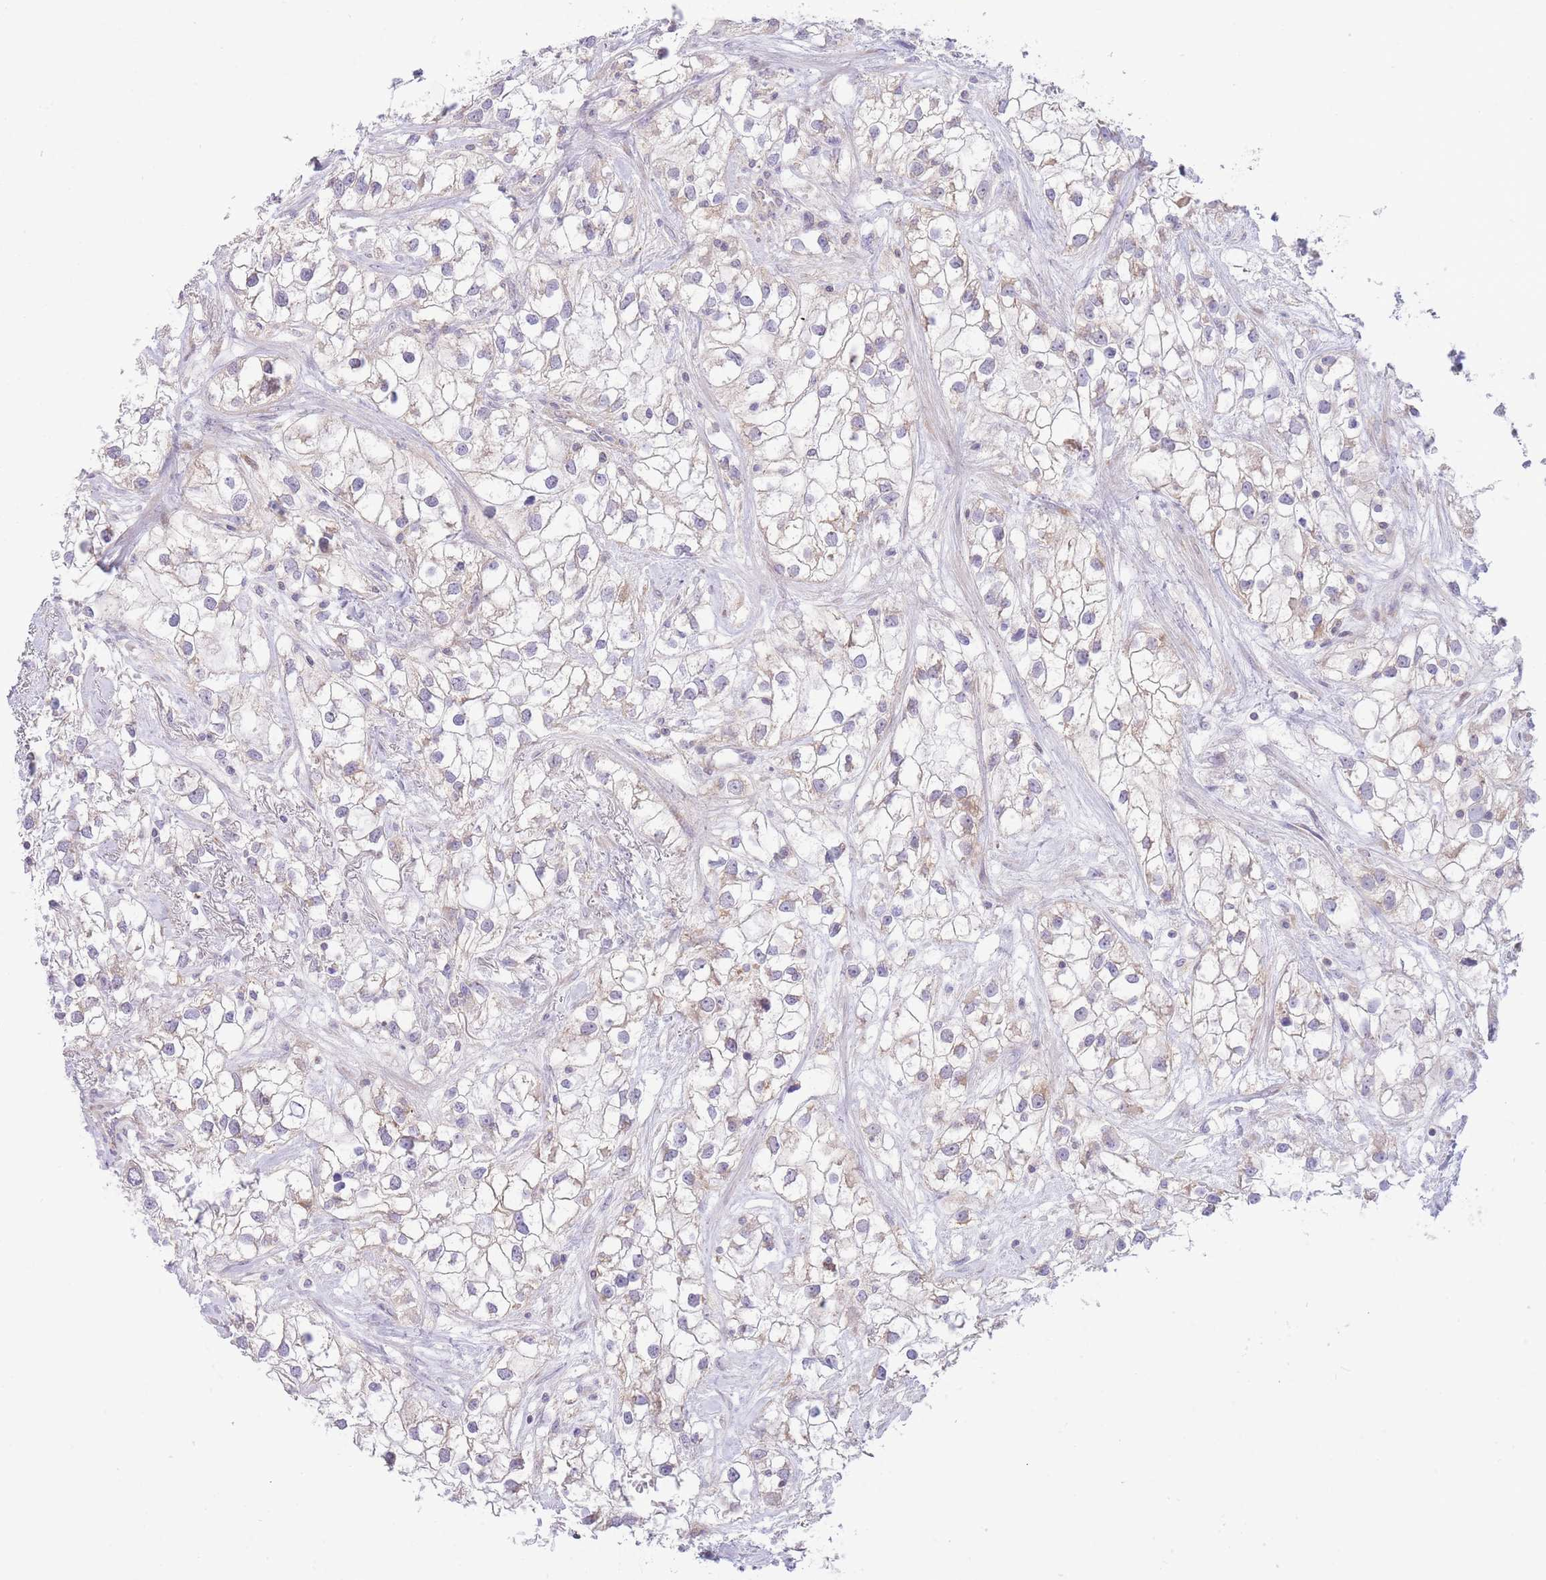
{"staining": {"intensity": "weak", "quantity": "25%-75%", "location": "cytoplasmic/membranous"}, "tissue": "renal cancer", "cell_type": "Tumor cells", "image_type": "cancer", "snomed": [{"axis": "morphology", "description": "Adenocarcinoma, NOS"}, {"axis": "topography", "description": "Kidney"}], "caption": "Weak cytoplasmic/membranous protein staining is seen in about 25%-75% of tumor cells in renal cancer.", "gene": "BOLA2B", "patient": {"sex": "male", "age": 59}}